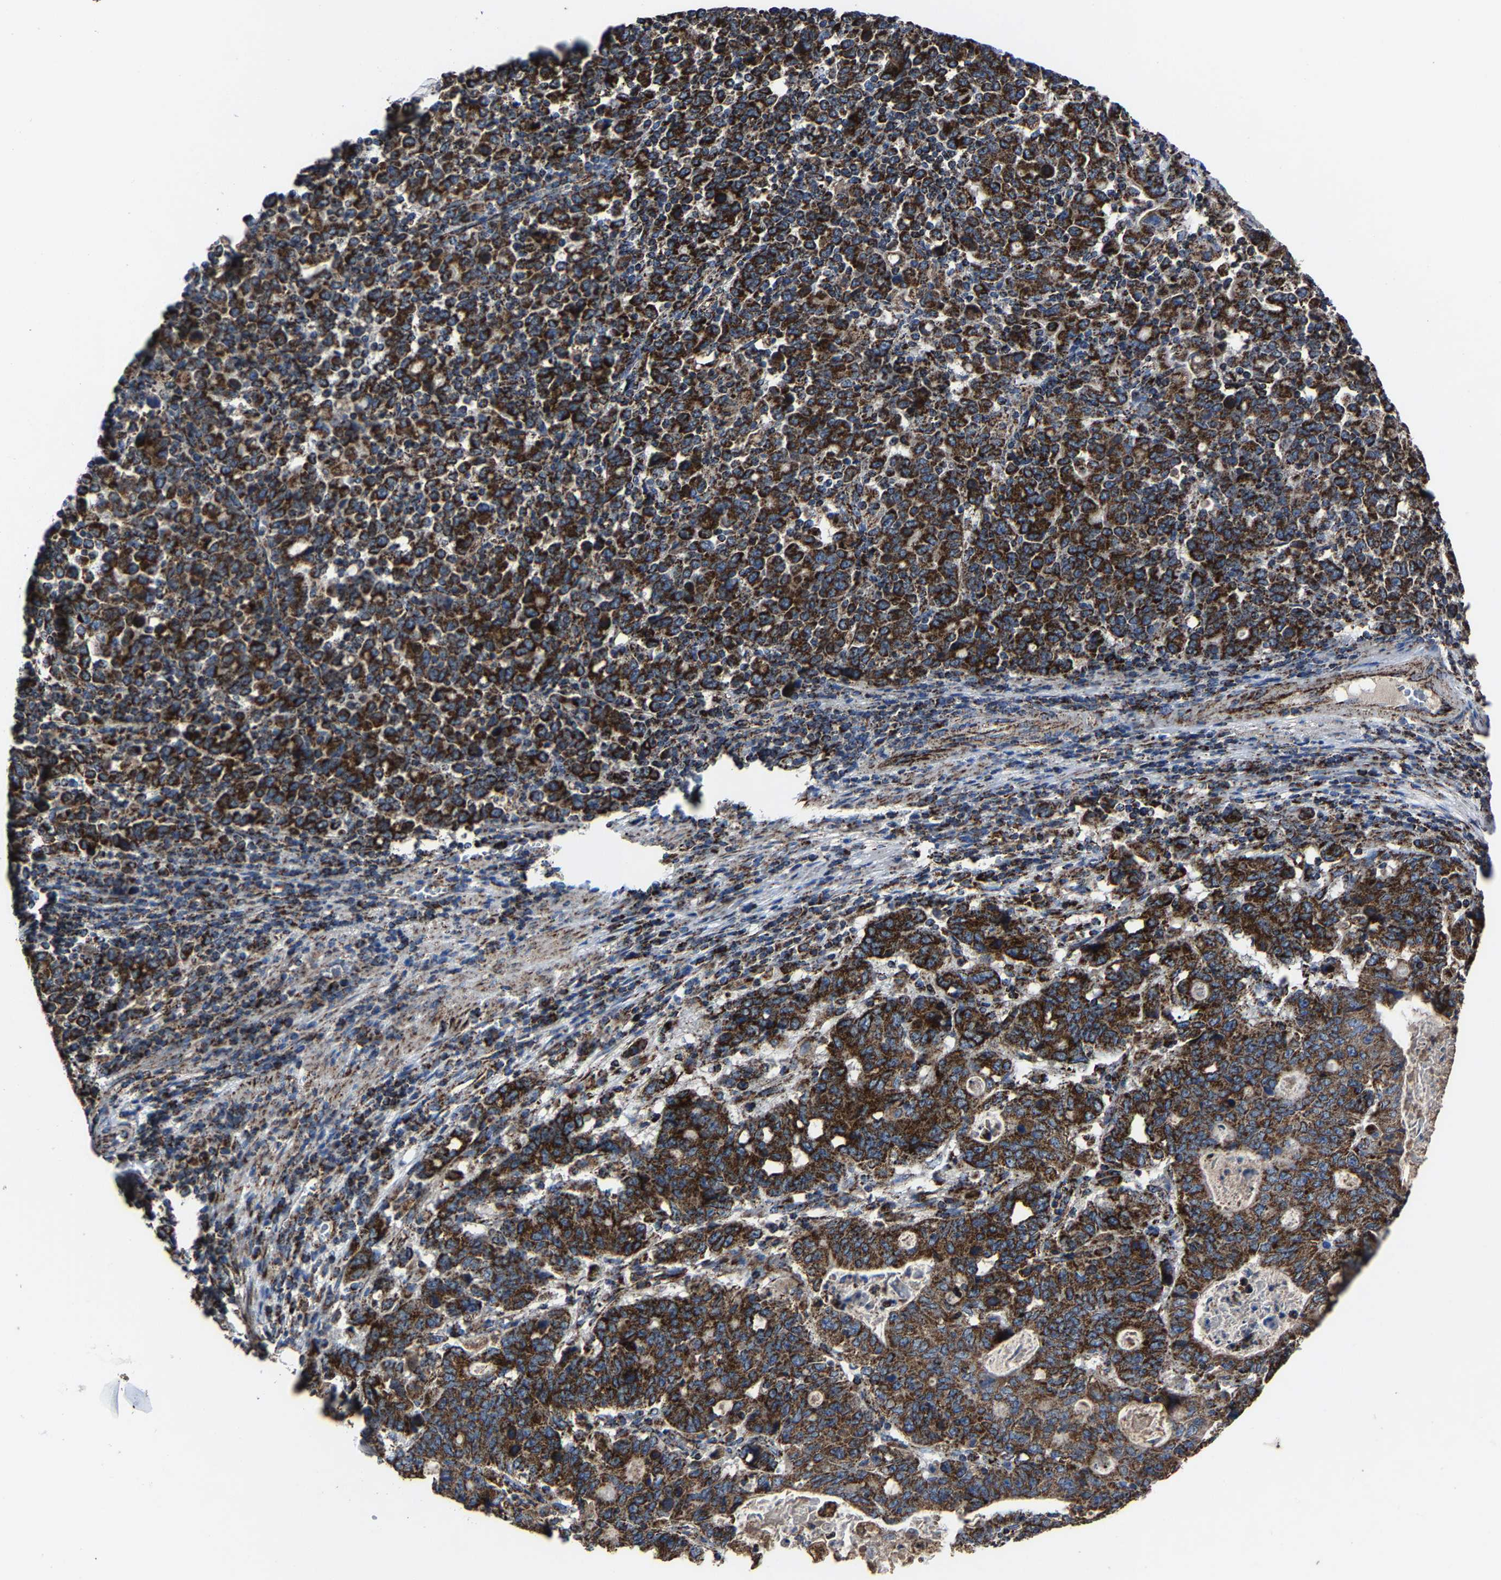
{"staining": {"intensity": "strong", "quantity": ">75%", "location": "cytoplasmic/membranous"}, "tissue": "stomach cancer", "cell_type": "Tumor cells", "image_type": "cancer", "snomed": [{"axis": "morphology", "description": "Adenocarcinoma, NOS"}, {"axis": "topography", "description": "Stomach, upper"}], "caption": "Adenocarcinoma (stomach) tissue reveals strong cytoplasmic/membranous expression in about >75% of tumor cells (Brightfield microscopy of DAB IHC at high magnification).", "gene": "NDUFV3", "patient": {"sex": "male", "age": 69}}